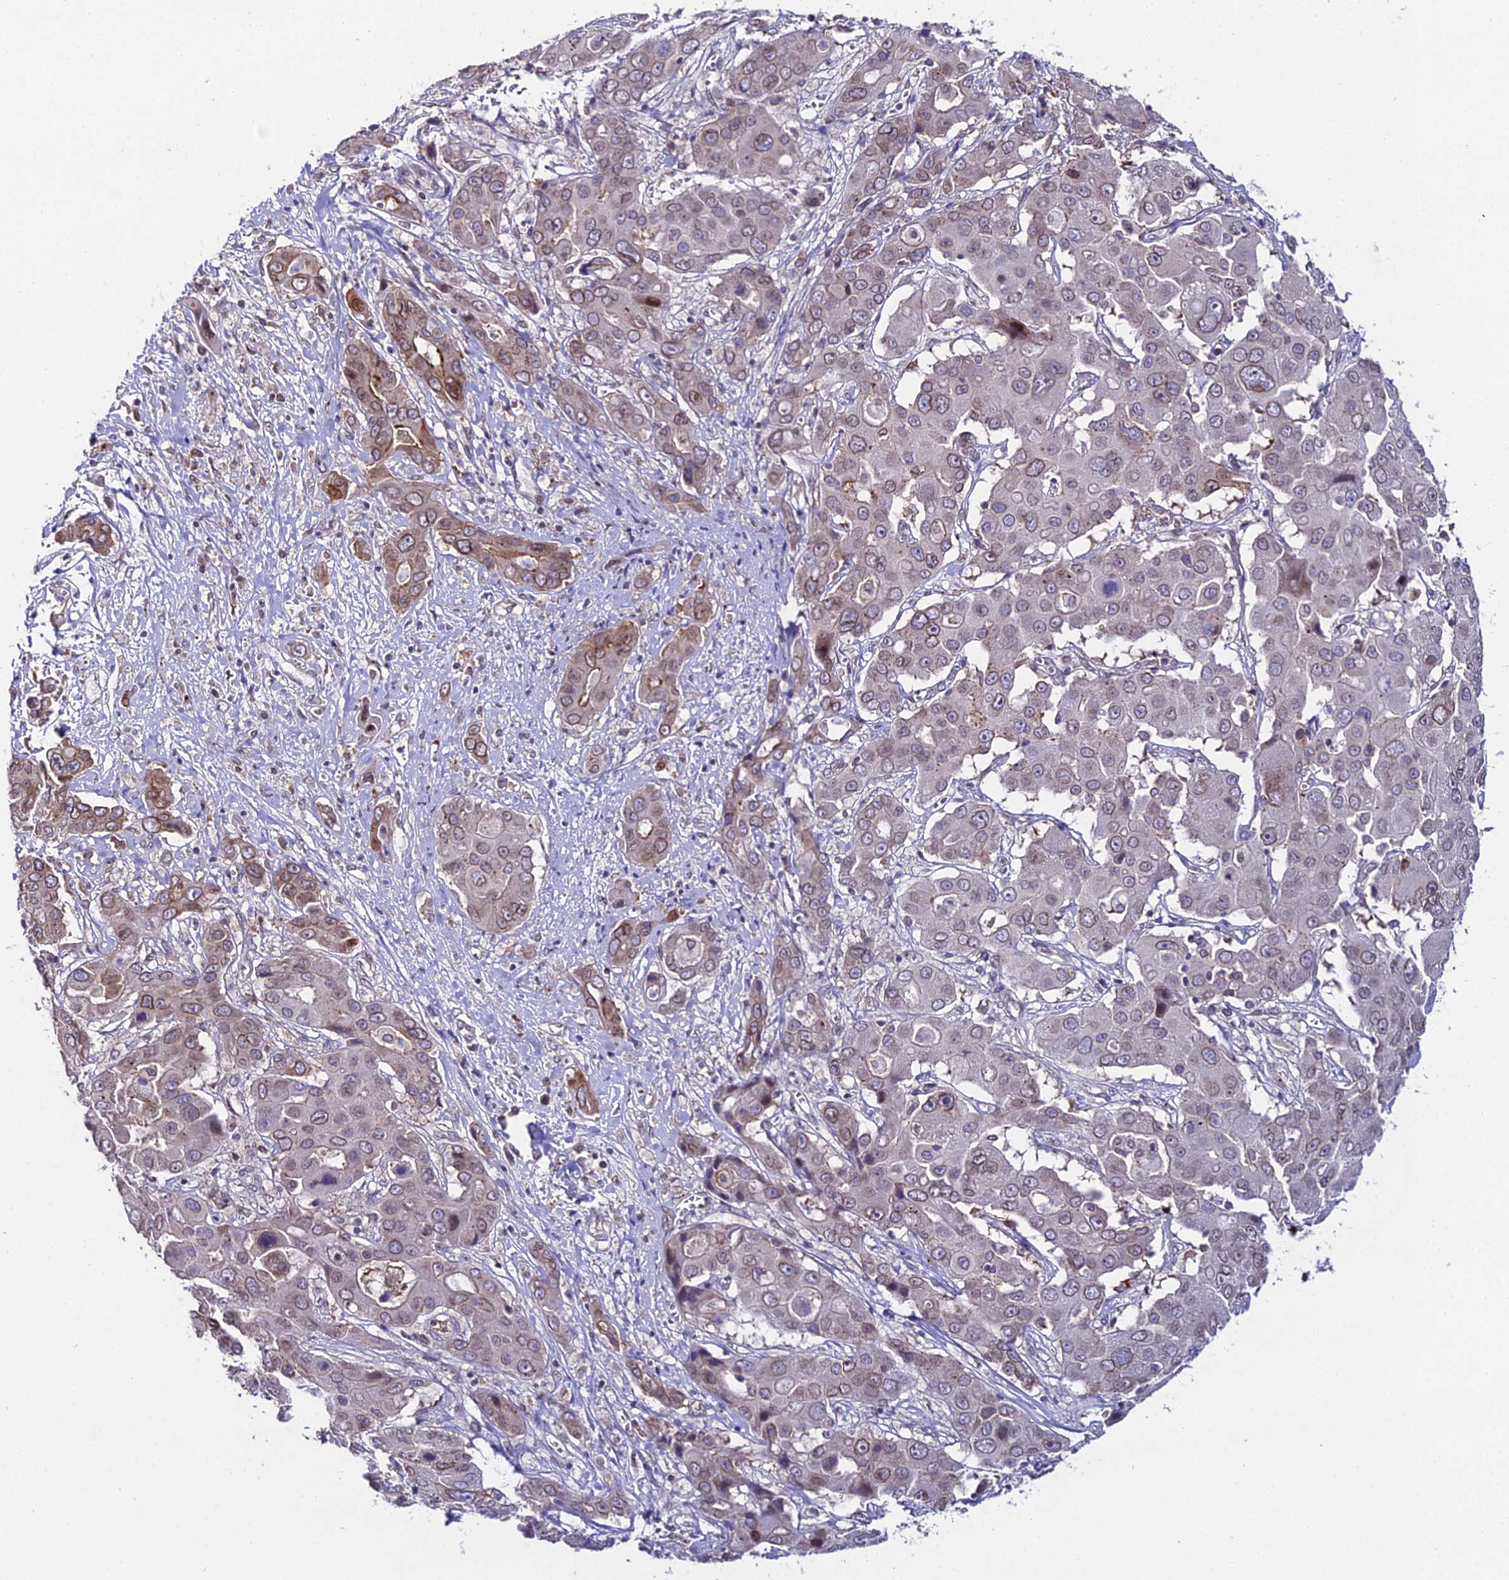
{"staining": {"intensity": "moderate", "quantity": "<25%", "location": "cytoplasmic/membranous,nuclear"}, "tissue": "liver cancer", "cell_type": "Tumor cells", "image_type": "cancer", "snomed": [{"axis": "morphology", "description": "Cholangiocarcinoma"}, {"axis": "topography", "description": "Liver"}], "caption": "There is low levels of moderate cytoplasmic/membranous and nuclear expression in tumor cells of liver cancer (cholangiocarcinoma), as demonstrated by immunohistochemical staining (brown color).", "gene": "DDX19A", "patient": {"sex": "male", "age": 67}}